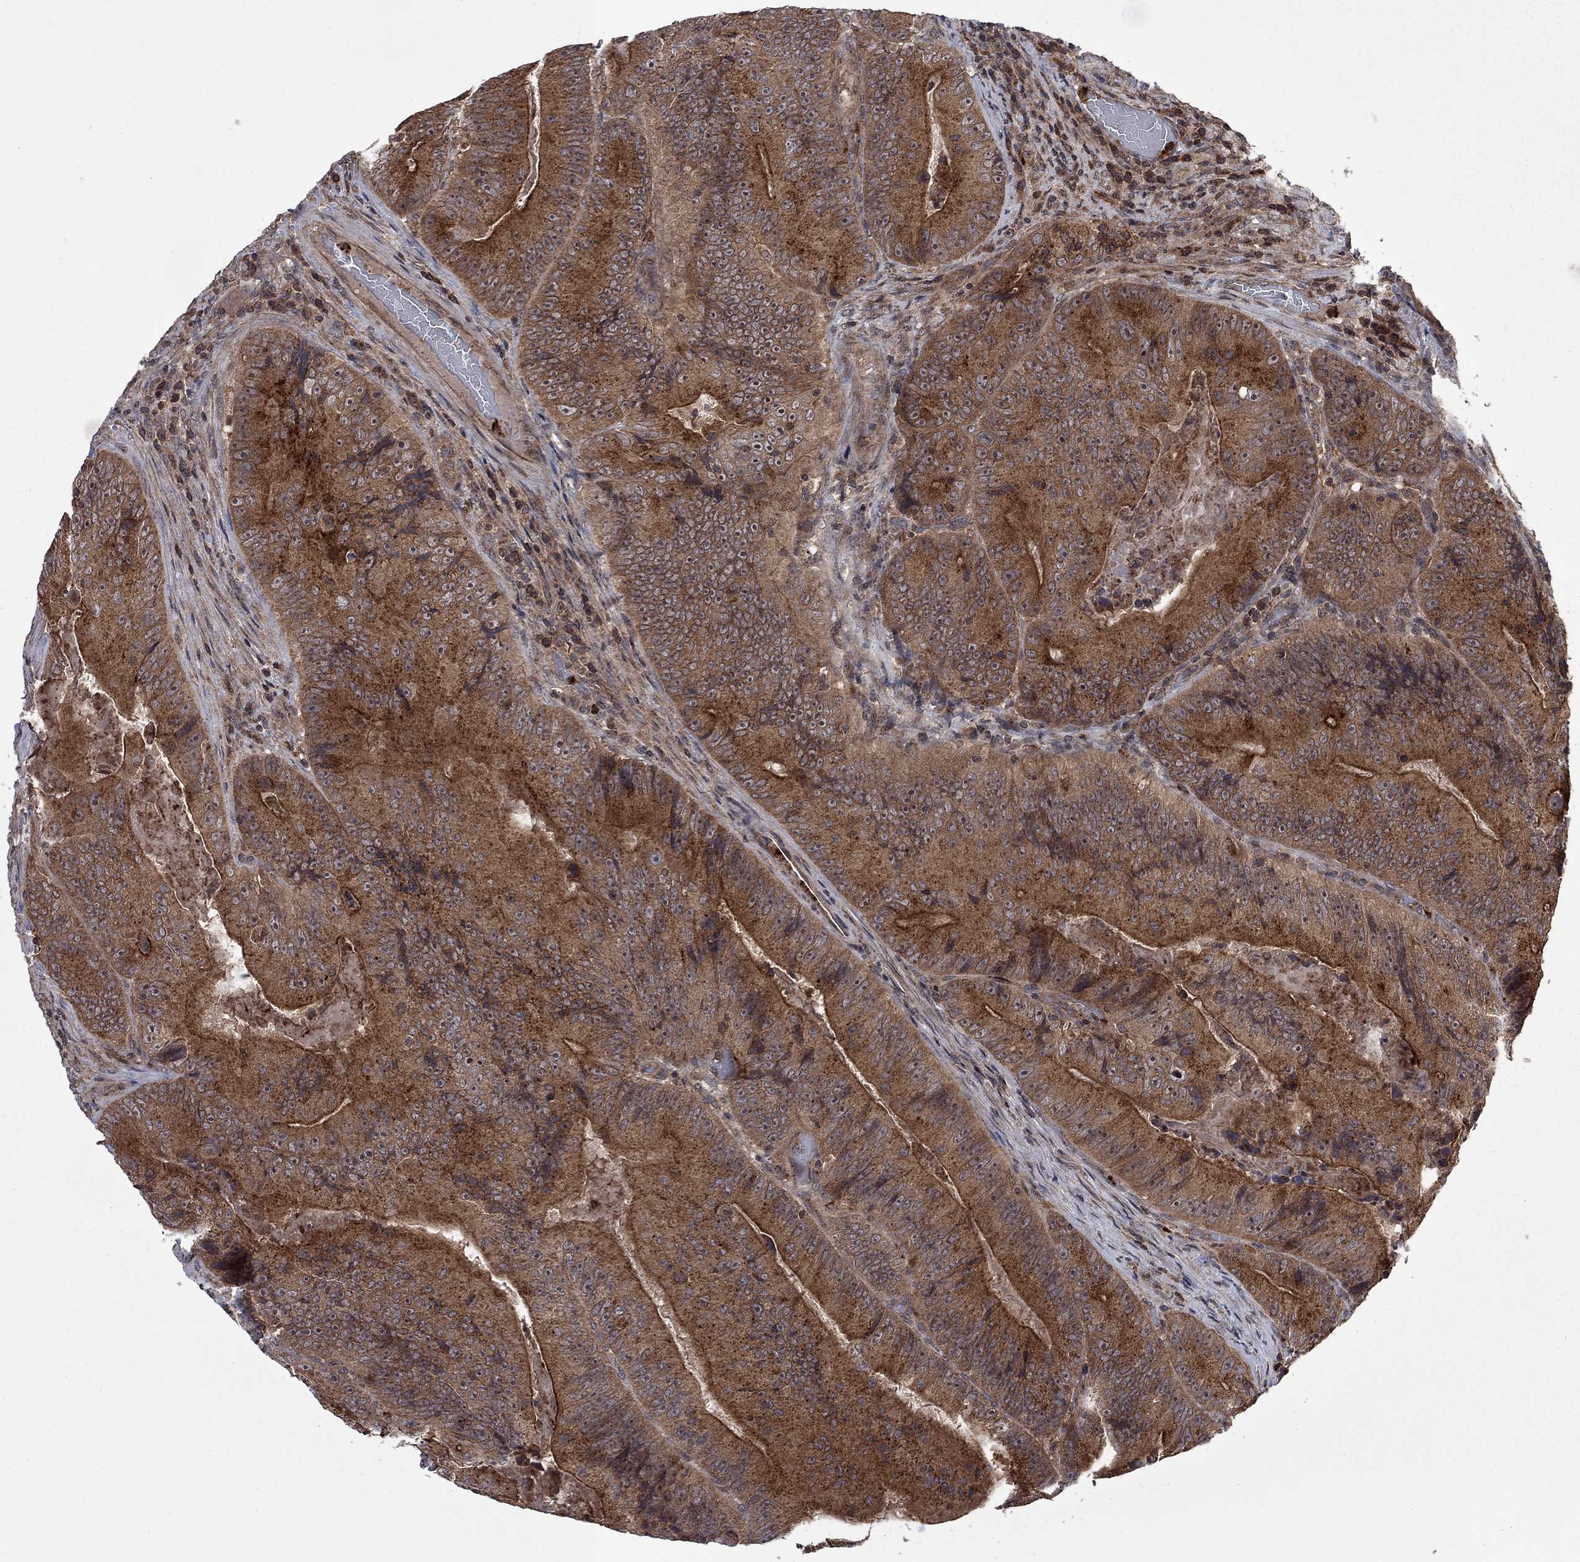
{"staining": {"intensity": "moderate", "quantity": ">75%", "location": "cytoplasmic/membranous"}, "tissue": "colorectal cancer", "cell_type": "Tumor cells", "image_type": "cancer", "snomed": [{"axis": "morphology", "description": "Adenocarcinoma, NOS"}, {"axis": "topography", "description": "Colon"}], "caption": "Colorectal cancer (adenocarcinoma) stained for a protein reveals moderate cytoplasmic/membranous positivity in tumor cells.", "gene": "TMEM33", "patient": {"sex": "female", "age": 86}}